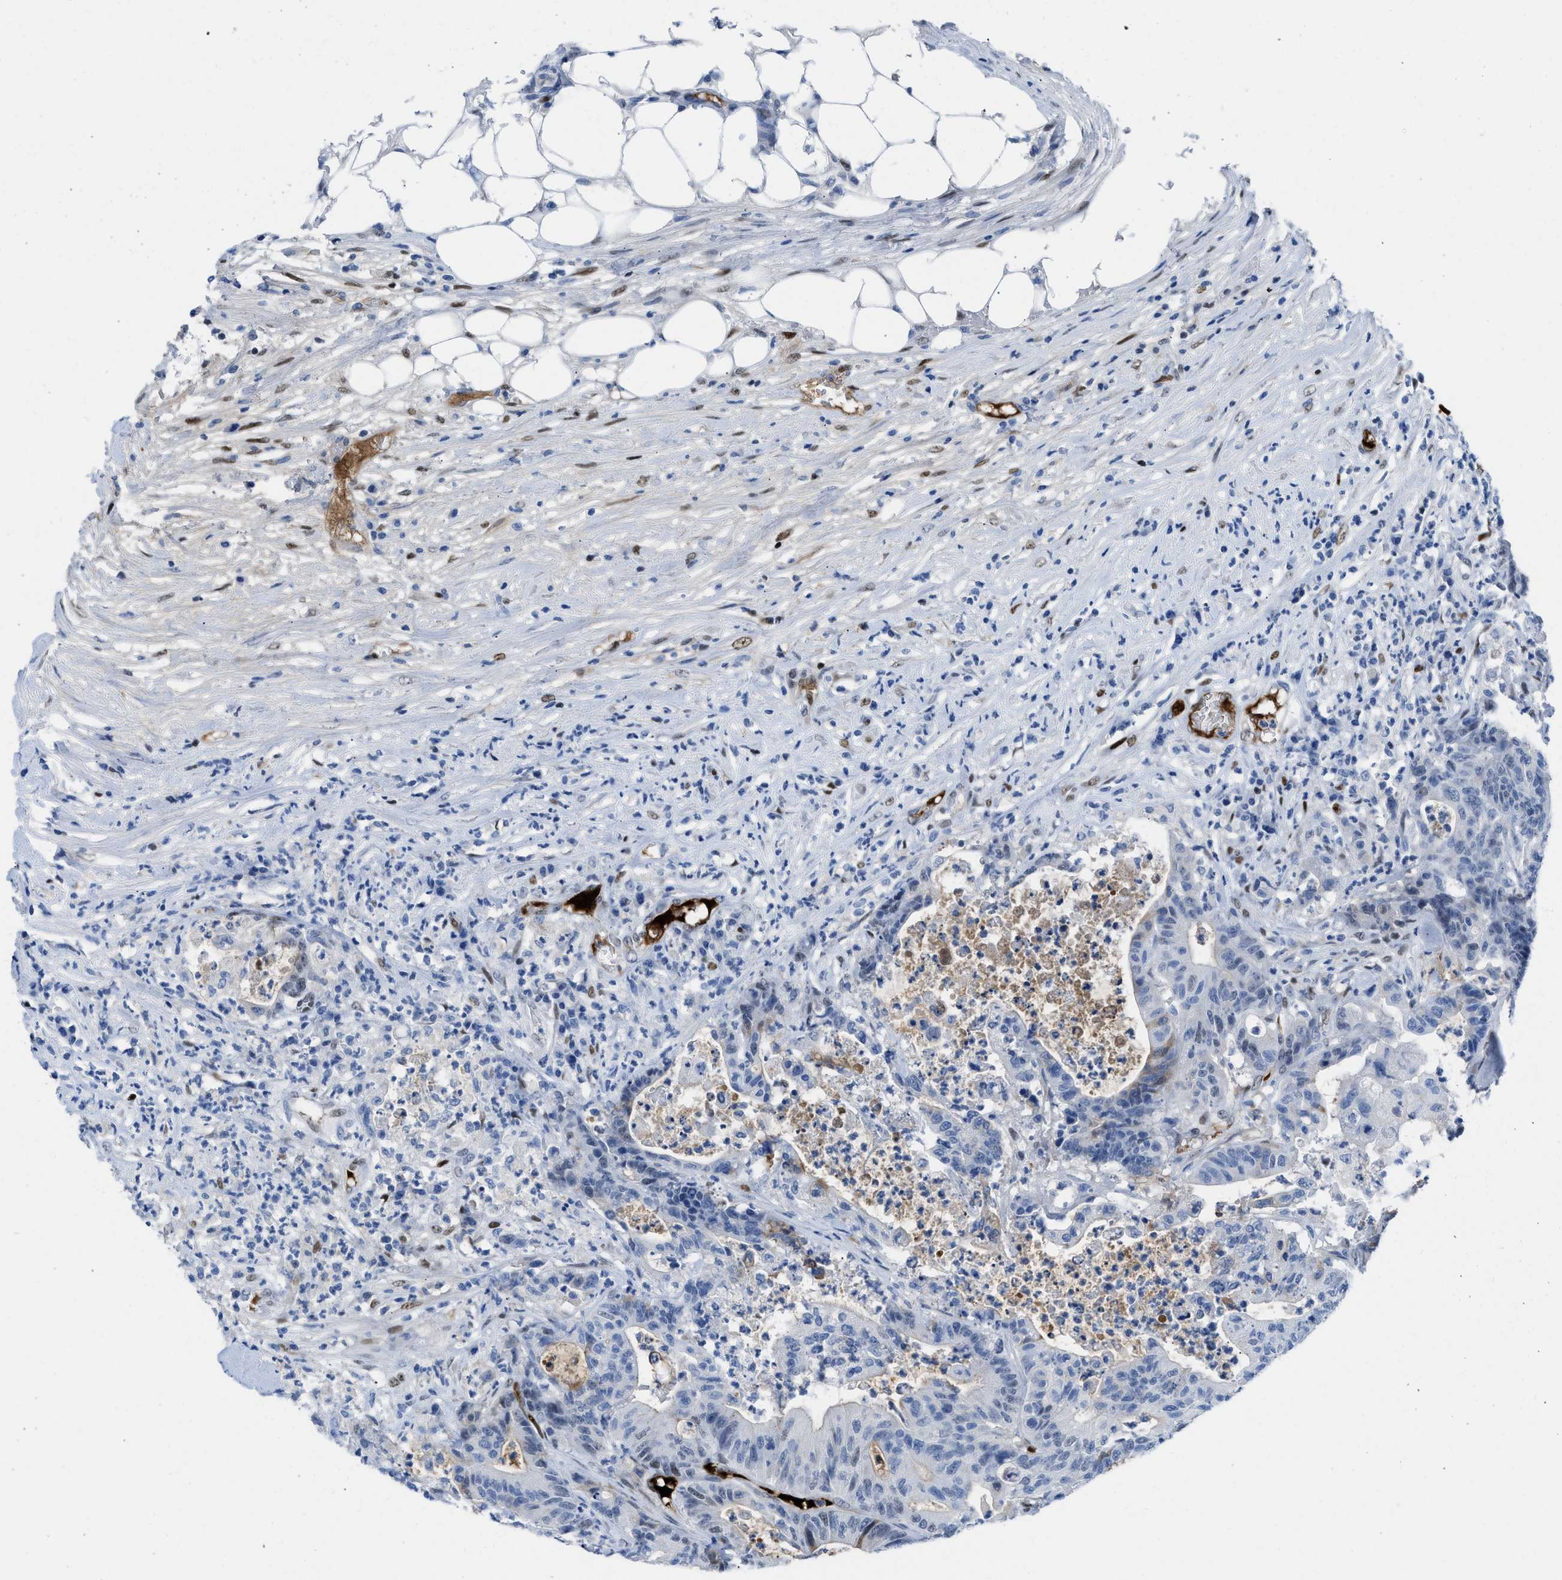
{"staining": {"intensity": "weak", "quantity": "<25%", "location": "nuclear"}, "tissue": "colorectal cancer", "cell_type": "Tumor cells", "image_type": "cancer", "snomed": [{"axis": "morphology", "description": "Adenocarcinoma, NOS"}, {"axis": "topography", "description": "Colon"}], "caption": "An image of colorectal cancer (adenocarcinoma) stained for a protein exhibits no brown staining in tumor cells.", "gene": "LEF1", "patient": {"sex": "female", "age": 84}}